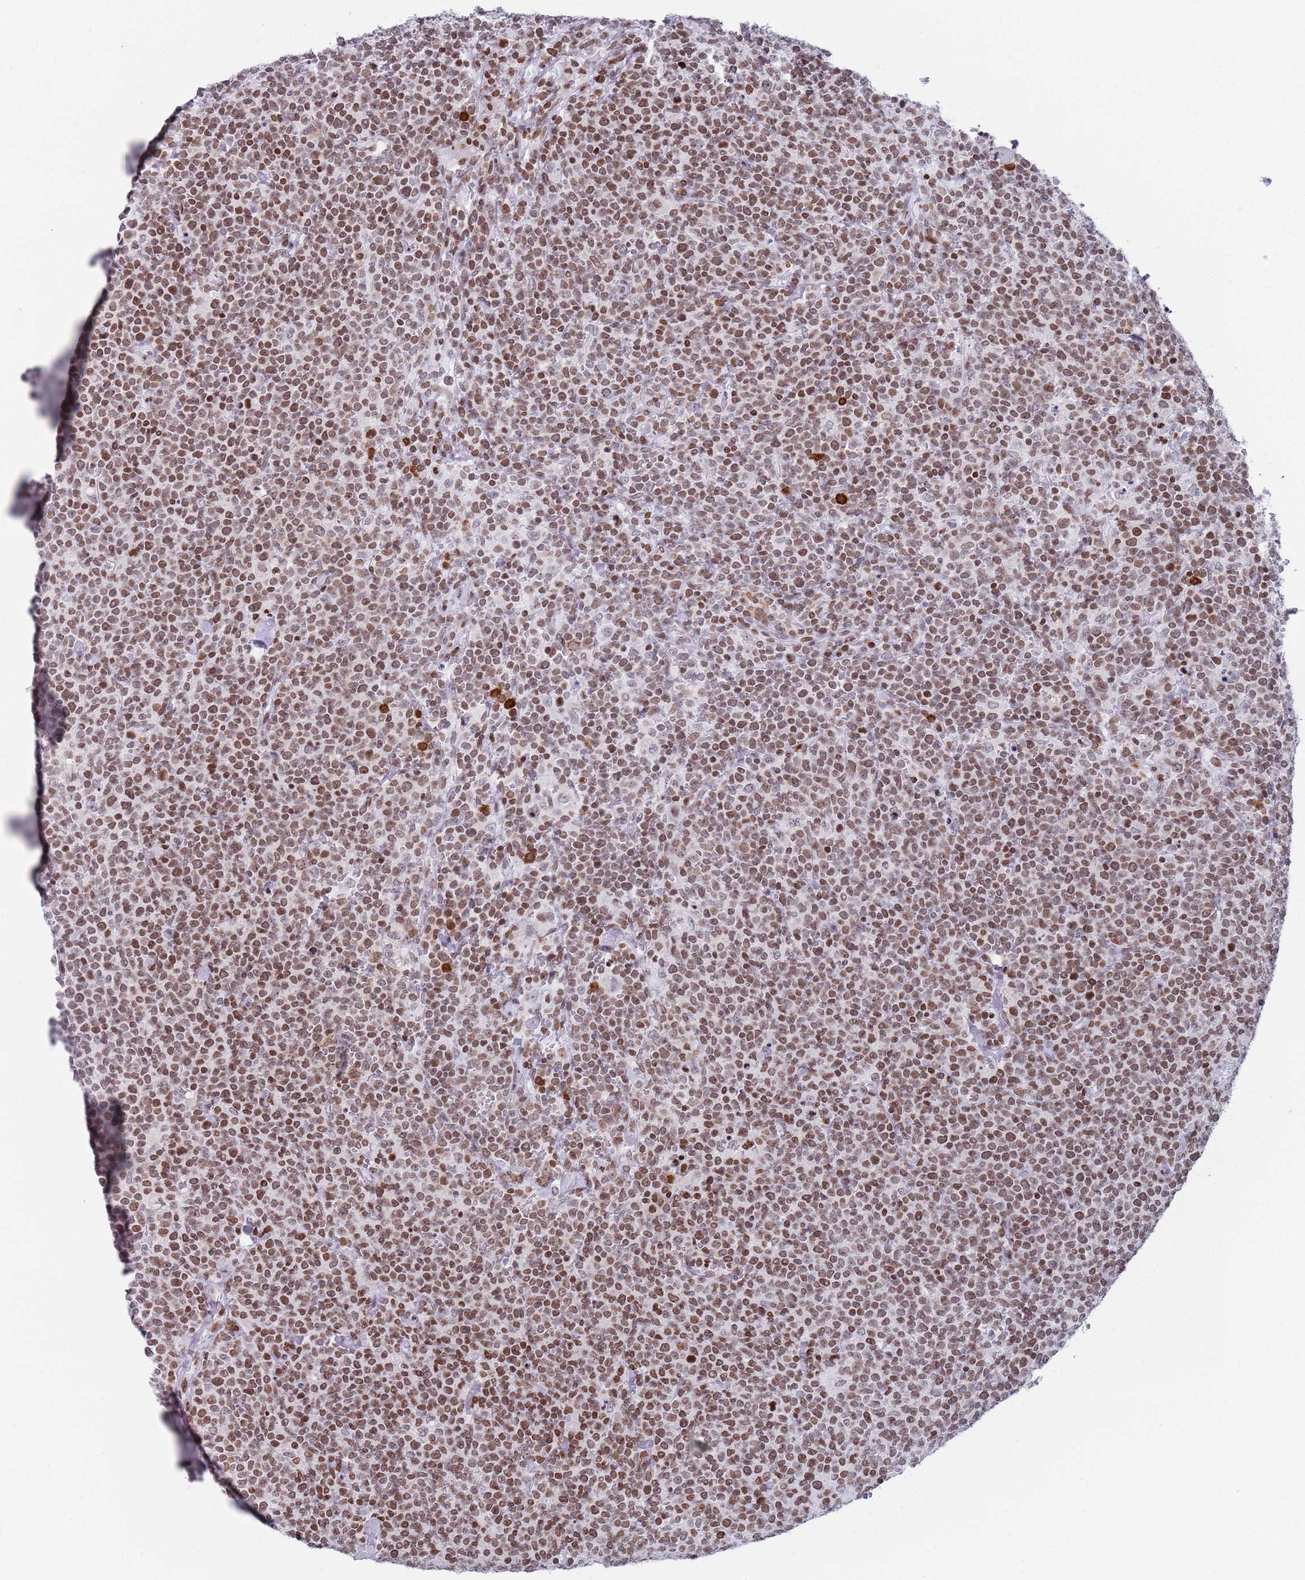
{"staining": {"intensity": "moderate", "quantity": ">75%", "location": "nuclear"}, "tissue": "lymphoma", "cell_type": "Tumor cells", "image_type": "cancer", "snomed": [{"axis": "morphology", "description": "Malignant lymphoma, non-Hodgkin's type, High grade"}, {"axis": "topography", "description": "Lymph node"}], "caption": "Immunohistochemistry (IHC) (DAB (3,3'-diaminobenzidine)) staining of human lymphoma demonstrates moderate nuclear protein expression in about >75% of tumor cells.", "gene": "HDAC8", "patient": {"sex": "male", "age": 61}}